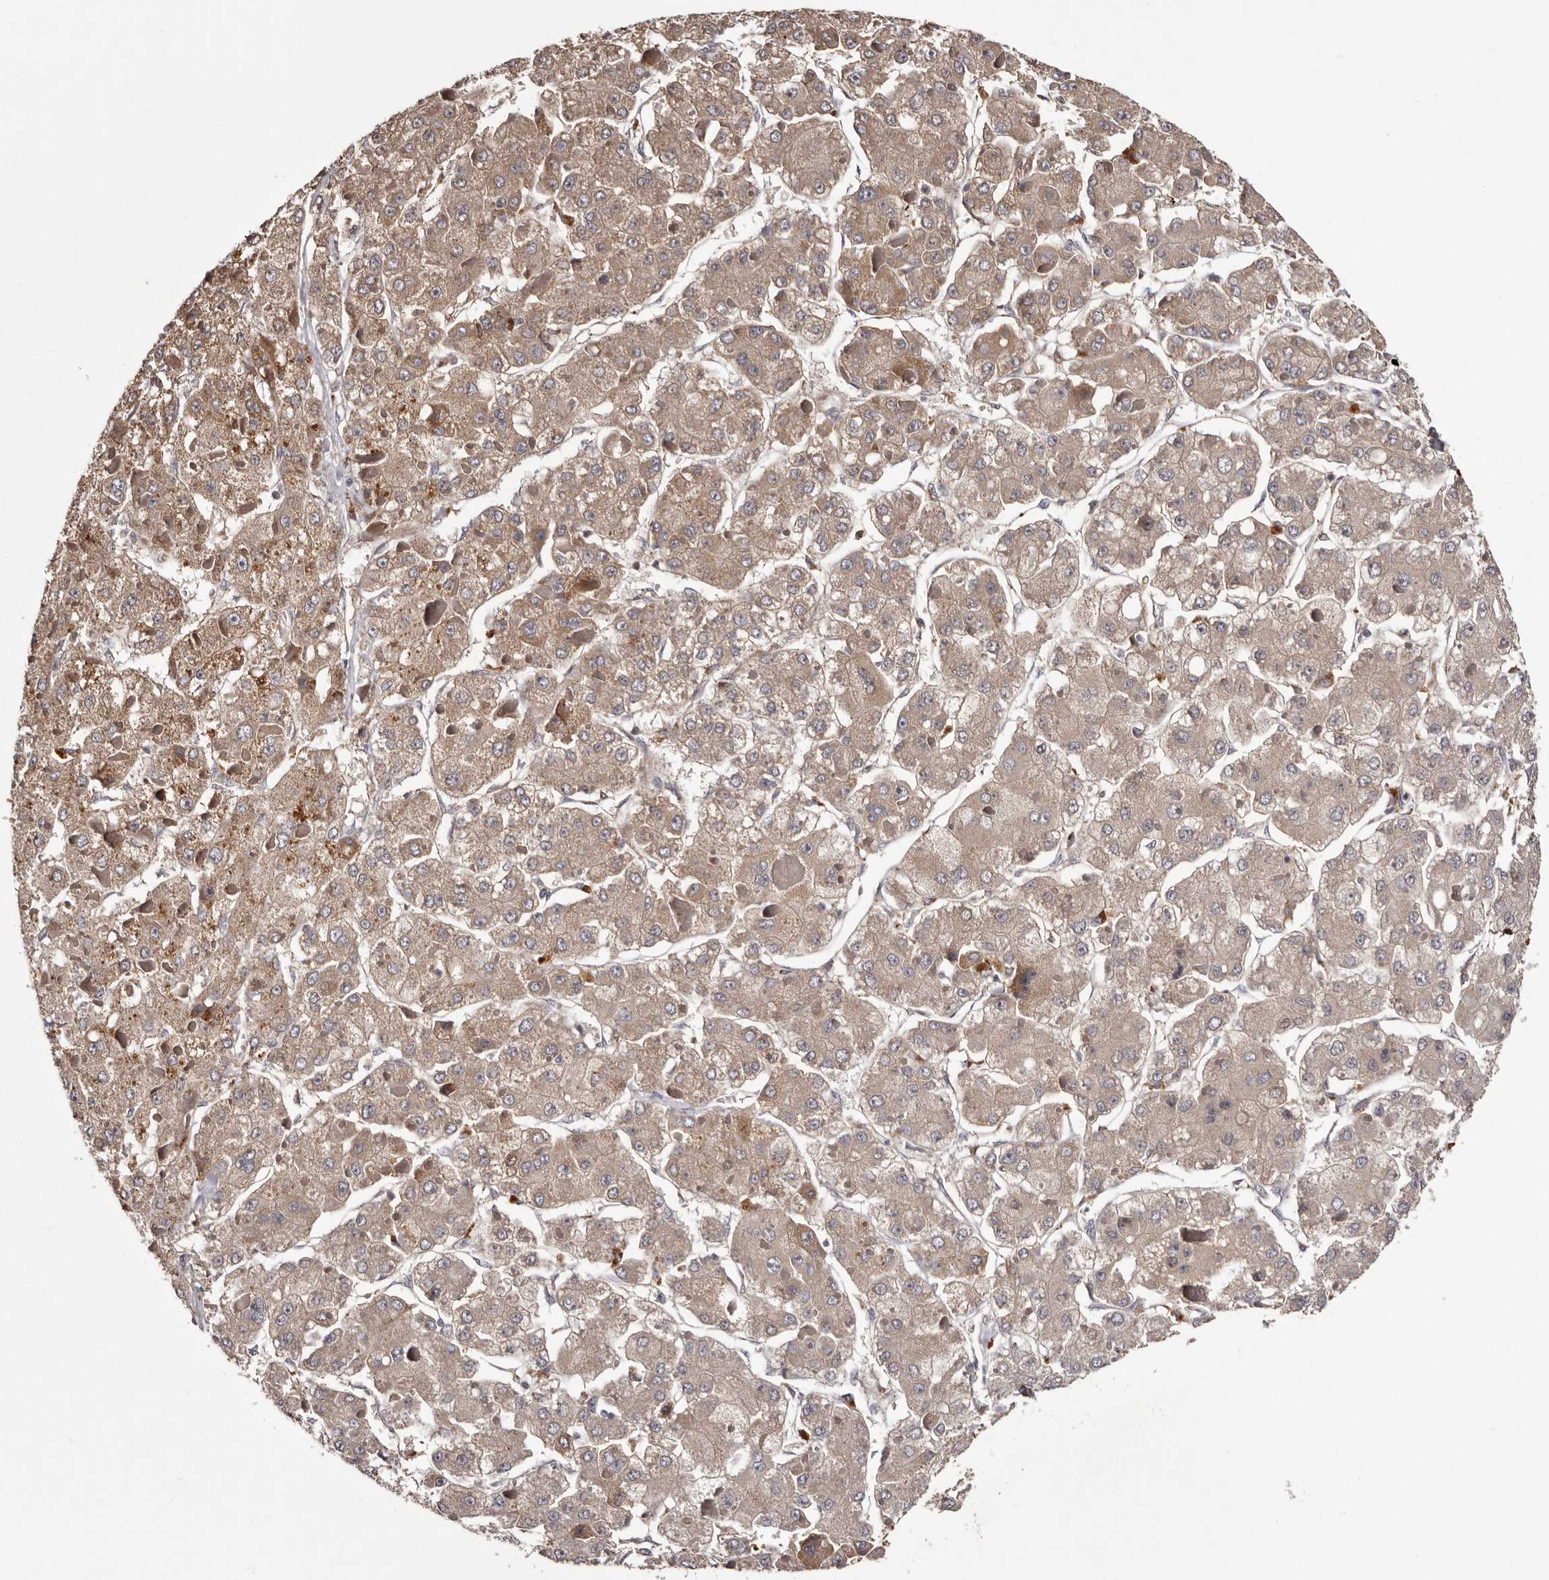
{"staining": {"intensity": "weak", "quantity": ">75%", "location": "cytoplasmic/membranous"}, "tissue": "liver cancer", "cell_type": "Tumor cells", "image_type": "cancer", "snomed": [{"axis": "morphology", "description": "Carcinoma, Hepatocellular, NOS"}, {"axis": "topography", "description": "Liver"}], "caption": "A high-resolution image shows immunohistochemistry staining of liver cancer, which reveals weak cytoplasmic/membranous positivity in about >75% of tumor cells.", "gene": "CYP1B1", "patient": {"sex": "female", "age": 73}}